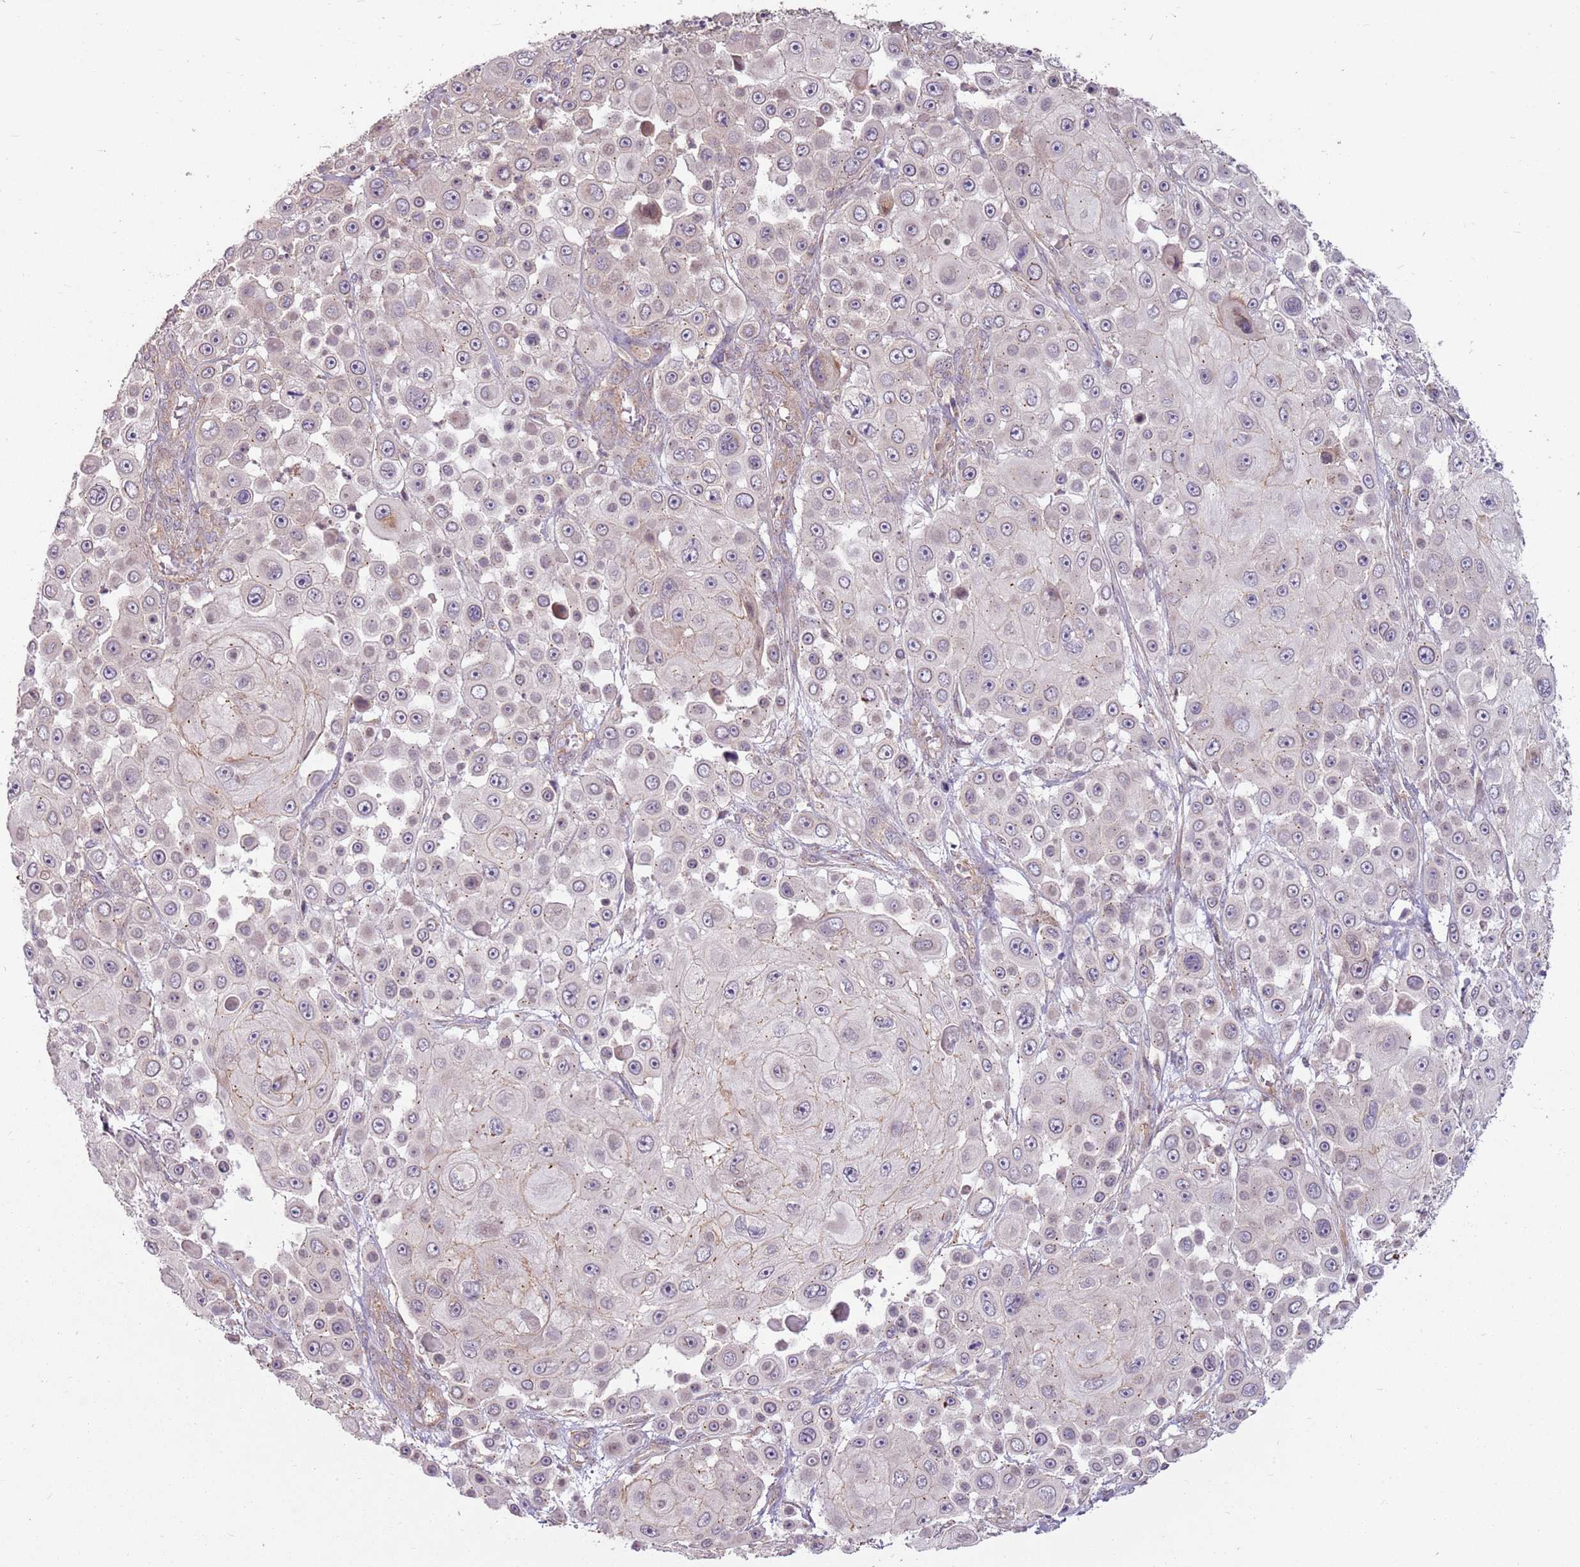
{"staining": {"intensity": "negative", "quantity": "none", "location": "none"}, "tissue": "skin cancer", "cell_type": "Tumor cells", "image_type": "cancer", "snomed": [{"axis": "morphology", "description": "Squamous cell carcinoma, NOS"}, {"axis": "topography", "description": "Skin"}], "caption": "Histopathology image shows no significant protein positivity in tumor cells of squamous cell carcinoma (skin).", "gene": "SPATA31D1", "patient": {"sex": "male", "age": 67}}